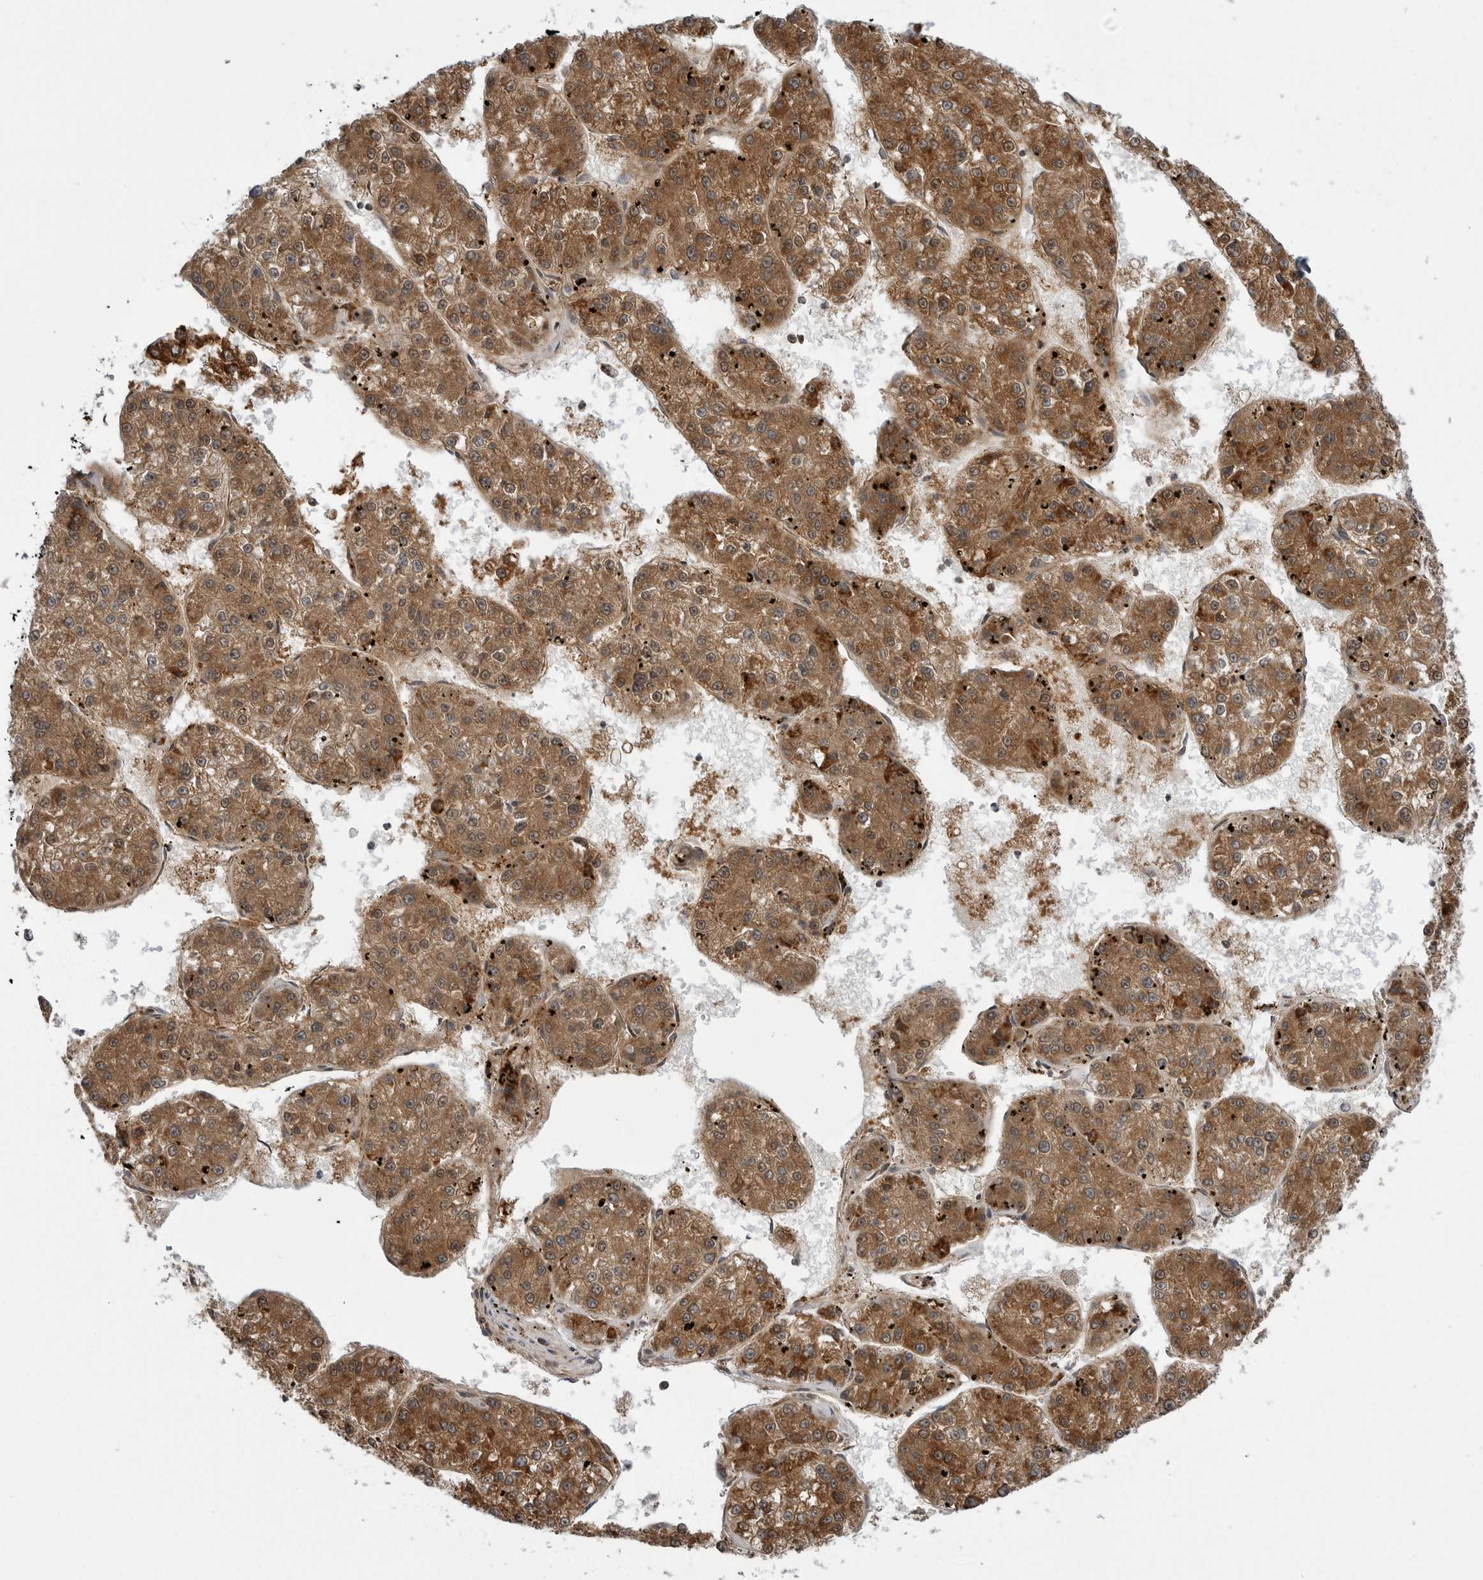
{"staining": {"intensity": "strong", "quantity": ">75%", "location": "cytoplasmic/membranous"}, "tissue": "liver cancer", "cell_type": "Tumor cells", "image_type": "cancer", "snomed": [{"axis": "morphology", "description": "Carcinoma, Hepatocellular, NOS"}, {"axis": "topography", "description": "Liver"}], "caption": "This is a photomicrograph of immunohistochemistry (IHC) staining of liver cancer (hepatocellular carcinoma), which shows strong staining in the cytoplasmic/membranous of tumor cells.", "gene": "FH", "patient": {"sex": "female", "age": 73}}